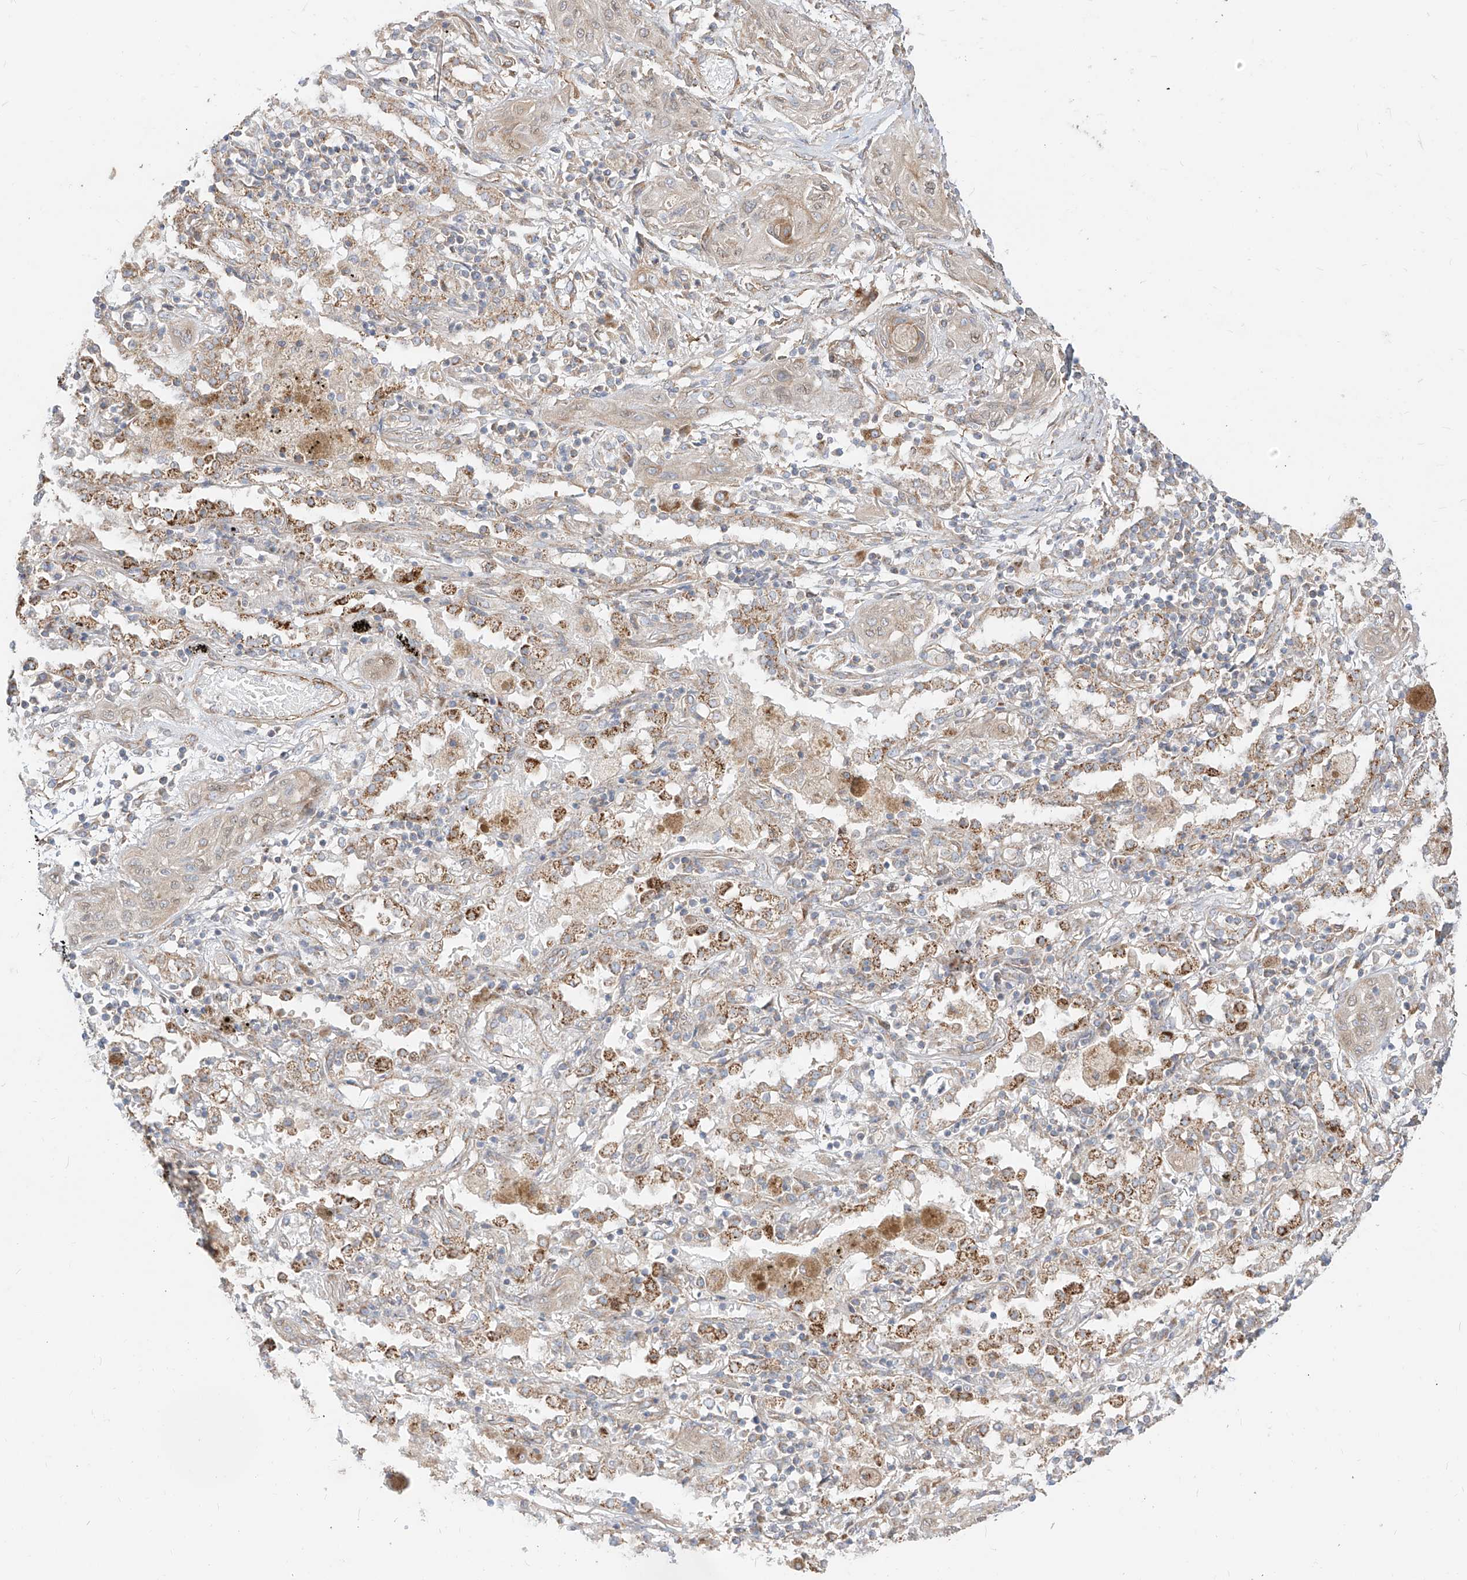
{"staining": {"intensity": "negative", "quantity": "none", "location": "none"}, "tissue": "lung cancer", "cell_type": "Tumor cells", "image_type": "cancer", "snomed": [{"axis": "morphology", "description": "Squamous cell carcinoma, NOS"}, {"axis": "topography", "description": "Lung"}], "caption": "Human lung cancer (squamous cell carcinoma) stained for a protein using immunohistochemistry demonstrates no staining in tumor cells.", "gene": "PLCL1", "patient": {"sex": "female", "age": 47}}